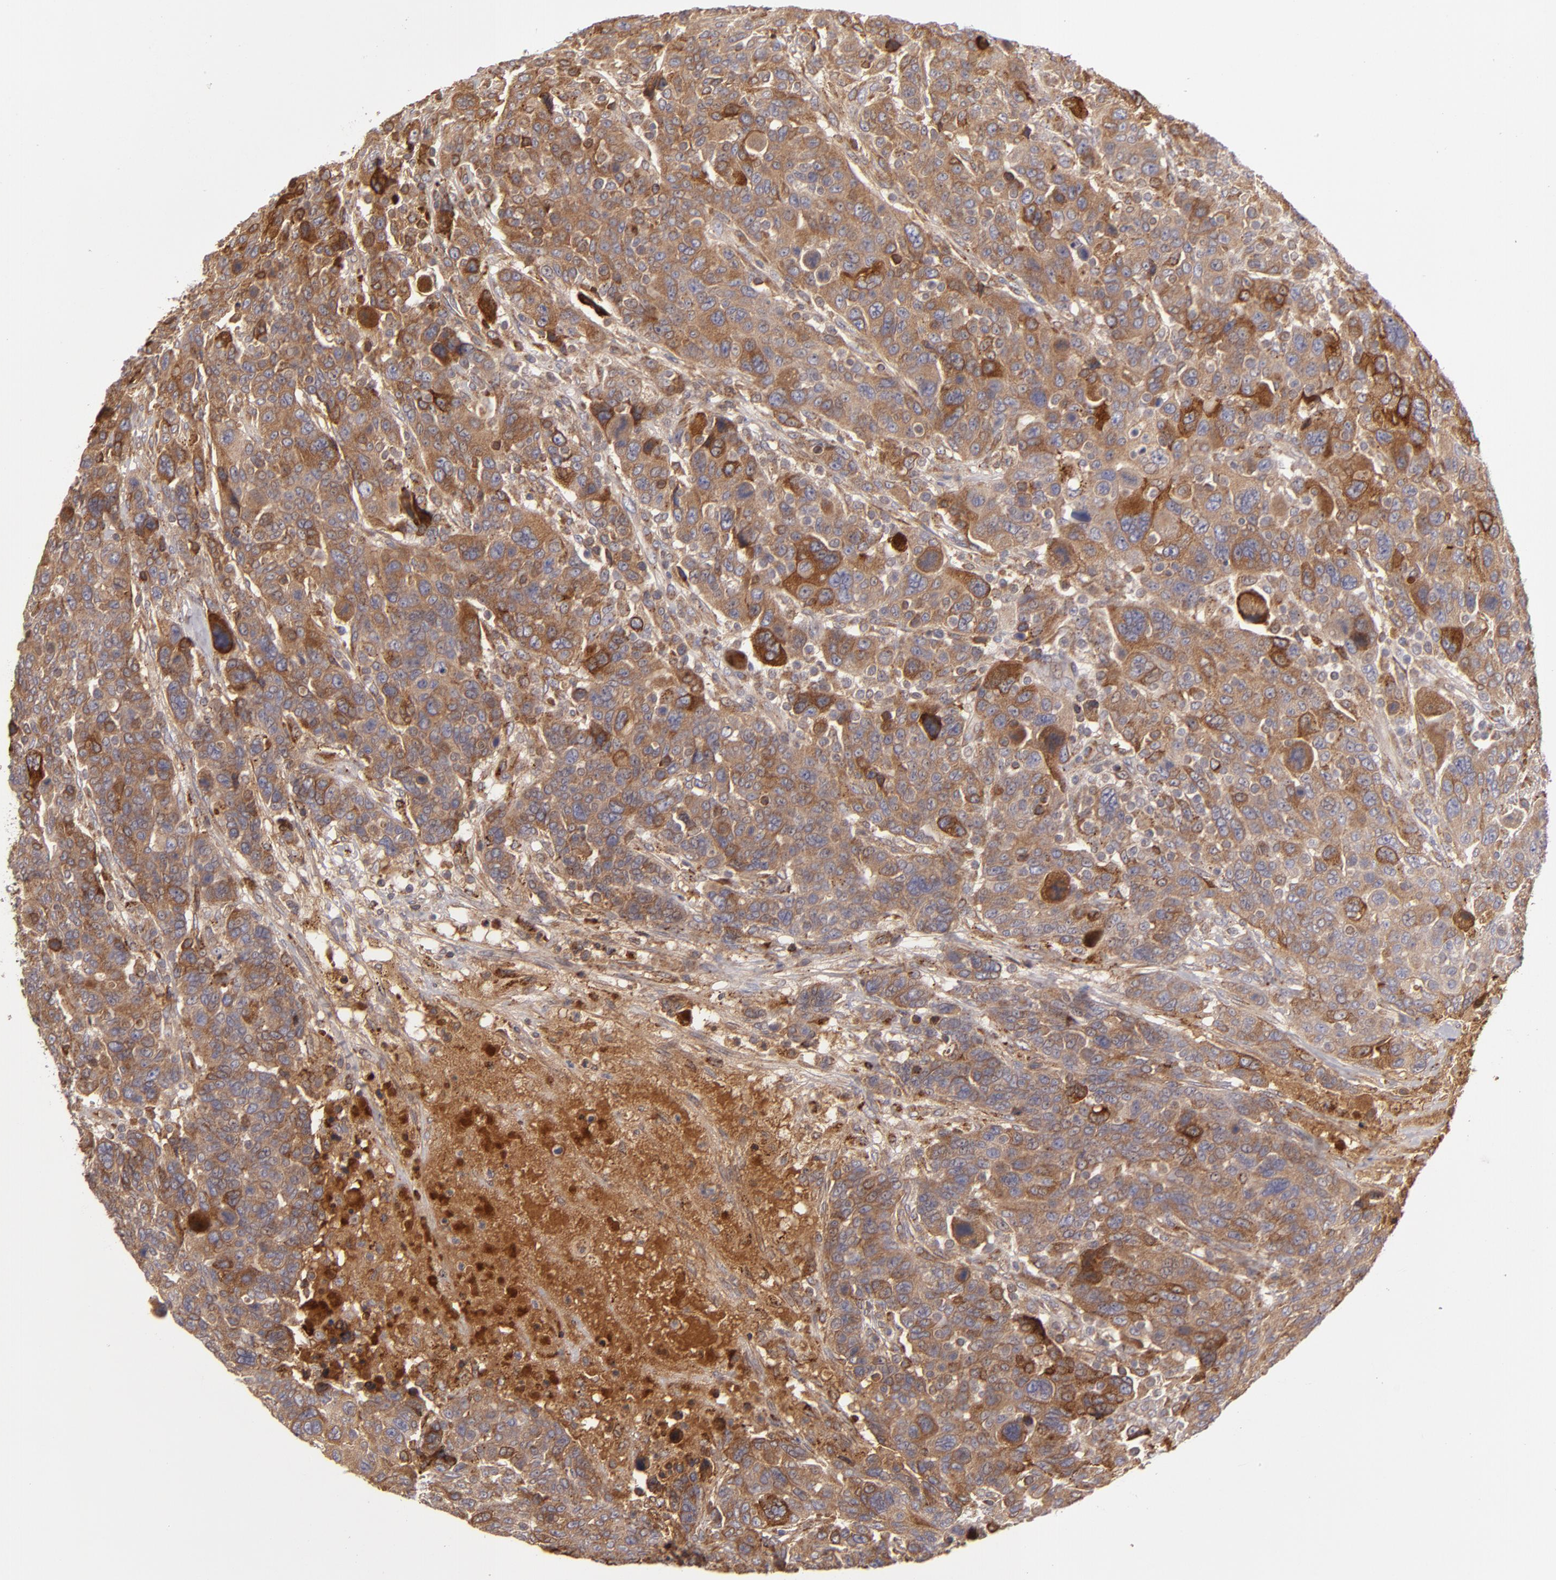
{"staining": {"intensity": "strong", "quantity": ">75%", "location": "cytoplasmic/membranous"}, "tissue": "breast cancer", "cell_type": "Tumor cells", "image_type": "cancer", "snomed": [{"axis": "morphology", "description": "Duct carcinoma"}, {"axis": "topography", "description": "Breast"}], "caption": "High-power microscopy captured an IHC micrograph of breast cancer, revealing strong cytoplasmic/membranous staining in approximately >75% of tumor cells.", "gene": "CFB", "patient": {"sex": "female", "age": 37}}